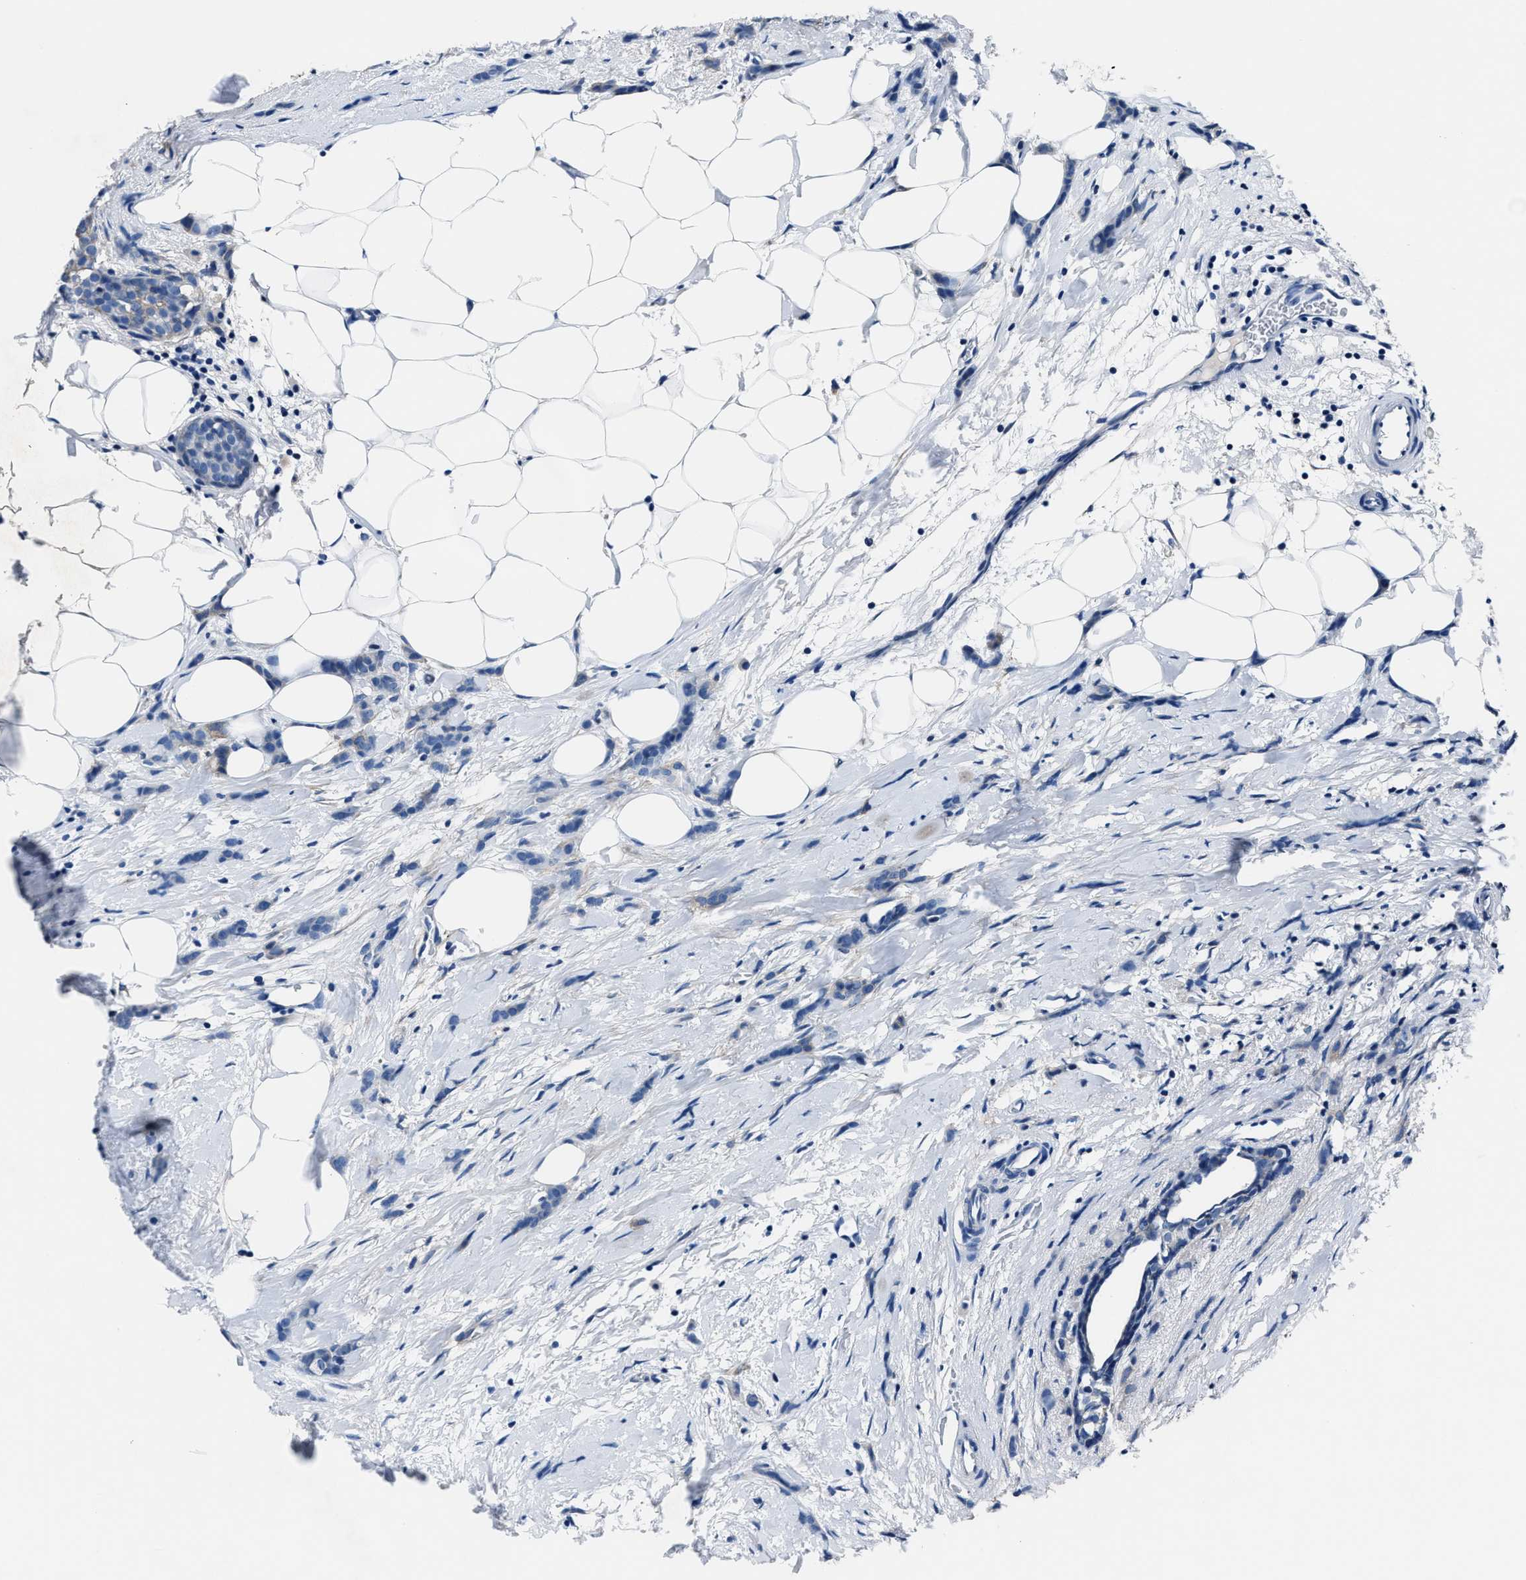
{"staining": {"intensity": "negative", "quantity": "none", "location": "none"}, "tissue": "breast cancer", "cell_type": "Tumor cells", "image_type": "cancer", "snomed": [{"axis": "morphology", "description": "Lobular carcinoma, in situ"}, {"axis": "morphology", "description": "Lobular carcinoma"}, {"axis": "topography", "description": "Breast"}], "caption": "Micrograph shows no protein expression in tumor cells of lobular carcinoma in situ (breast) tissue.", "gene": "LMO7", "patient": {"sex": "female", "age": 41}}